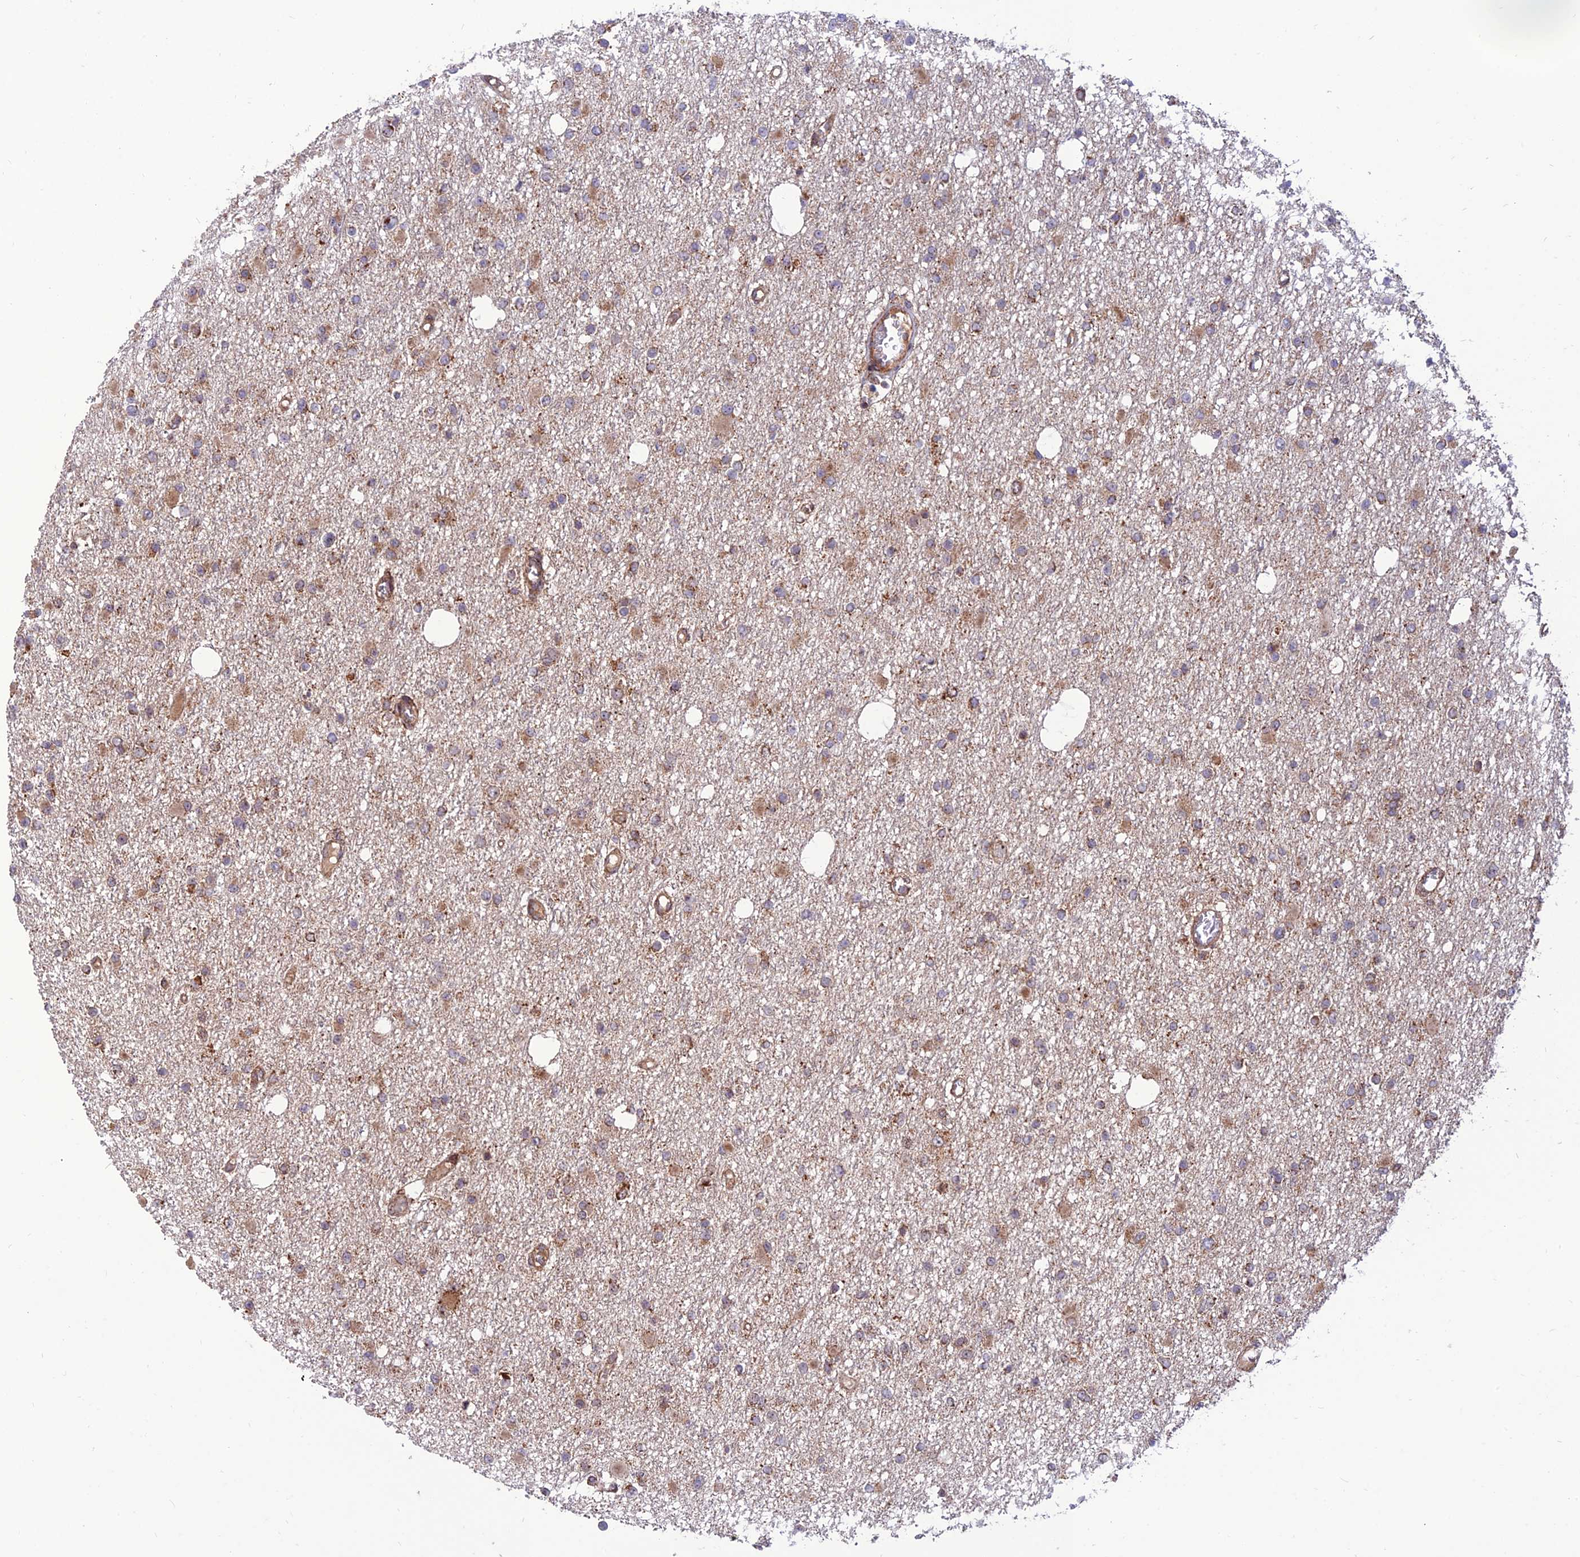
{"staining": {"intensity": "moderate", "quantity": ">75%", "location": "cytoplasmic/membranous"}, "tissue": "glioma", "cell_type": "Tumor cells", "image_type": "cancer", "snomed": [{"axis": "morphology", "description": "Glioma, malignant, Low grade"}, {"axis": "topography", "description": "Brain"}], "caption": "Immunohistochemistry (IHC) (DAB (3,3'-diaminobenzidine)) staining of glioma demonstrates moderate cytoplasmic/membranous protein expression in about >75% of tumor cells.", "gene": "CRTAP", "patient": {"sex": "female", "age": 22}}